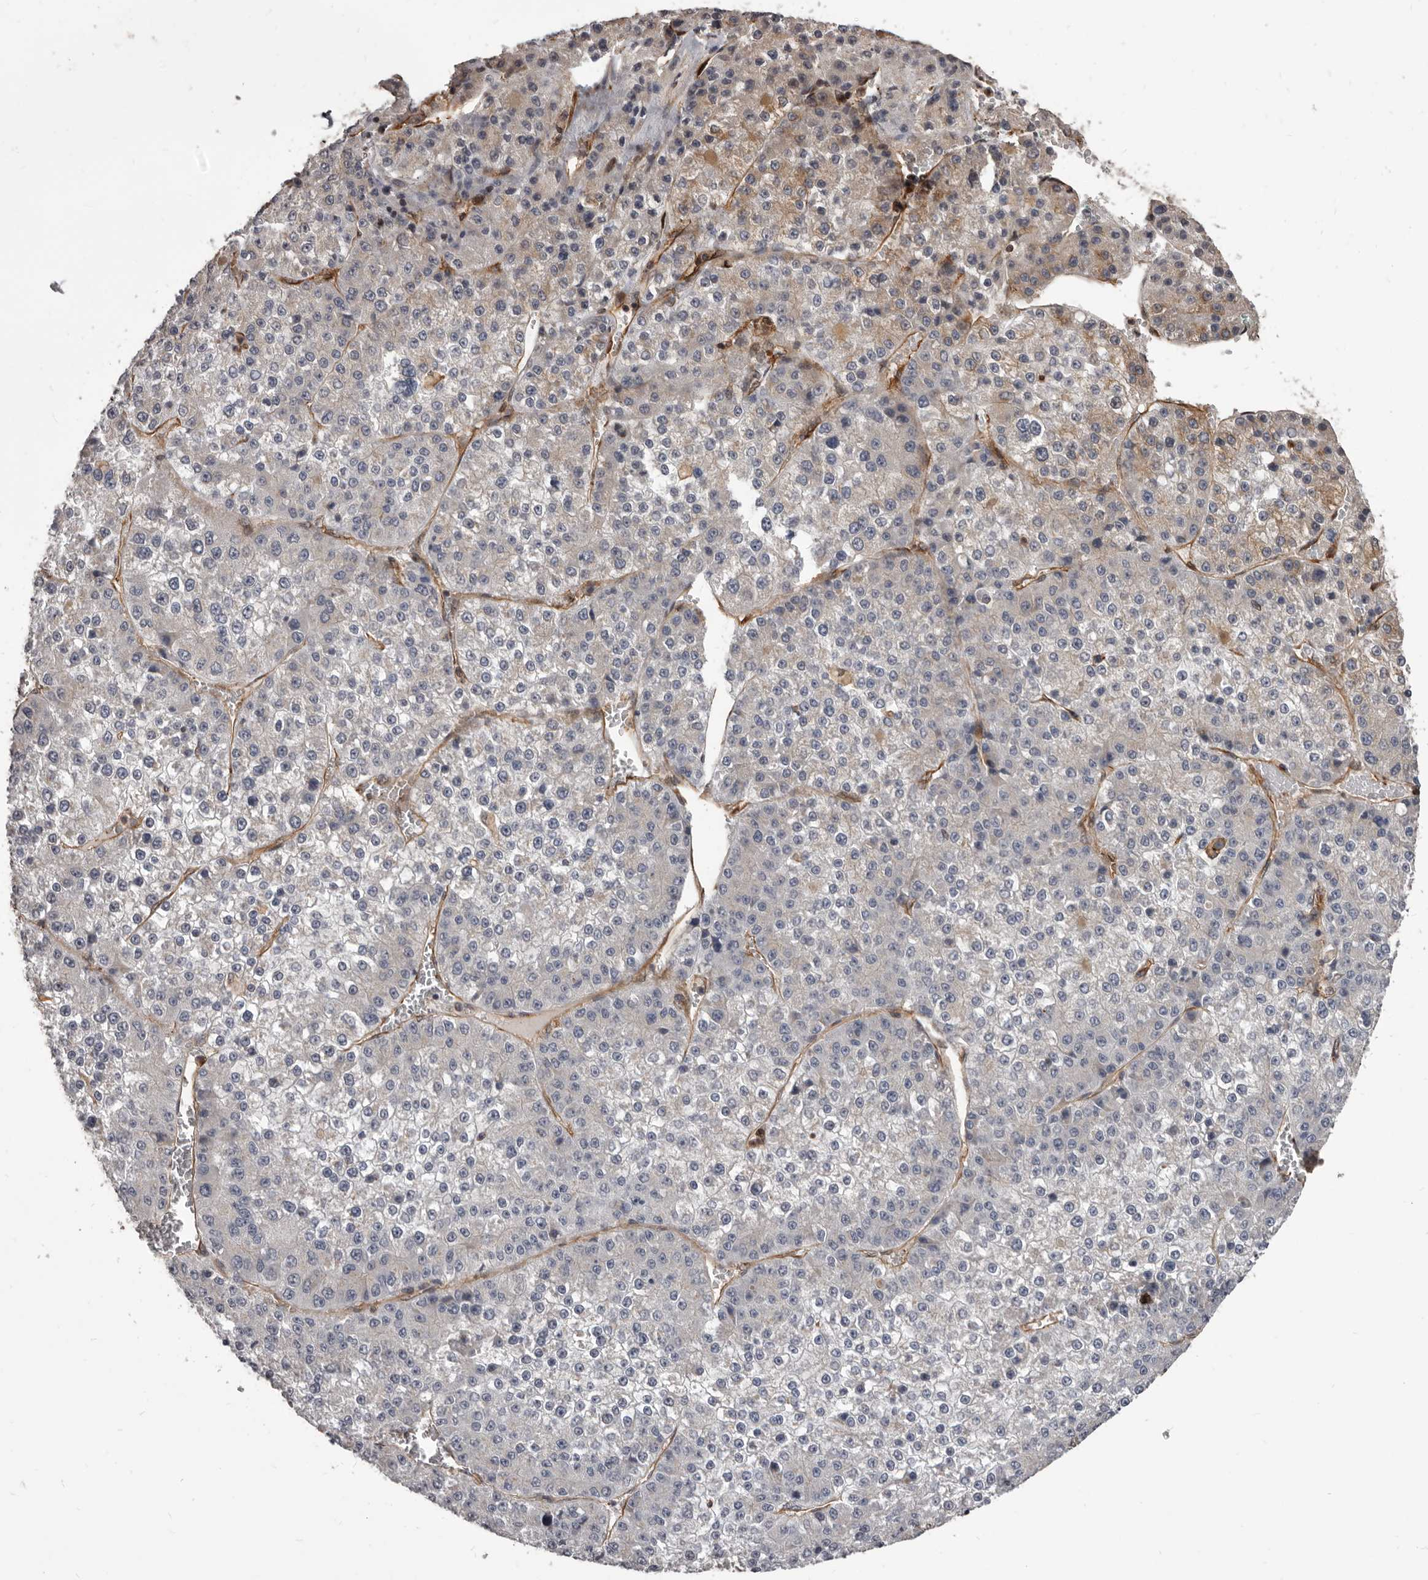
{"staining": {"intensity": "weak", "quantity": "<25%", "location": "cytoplasmic/membranous"}, "tissue": "liver cancer", "cell_type": "Tumor cells", "image_type": "cancer", "snomed": [{"axis": "morphology", "description": "Carcinoma, Hepatocellular, NOS"}, {"axis": "topography", "description": "Liver"}], "caption": "Immunohistochemistry of liver cancer reveals no positivity in tumor cells.", "gene": "ADAMTS20", "patient": {"sex": "female", "age": 73}}